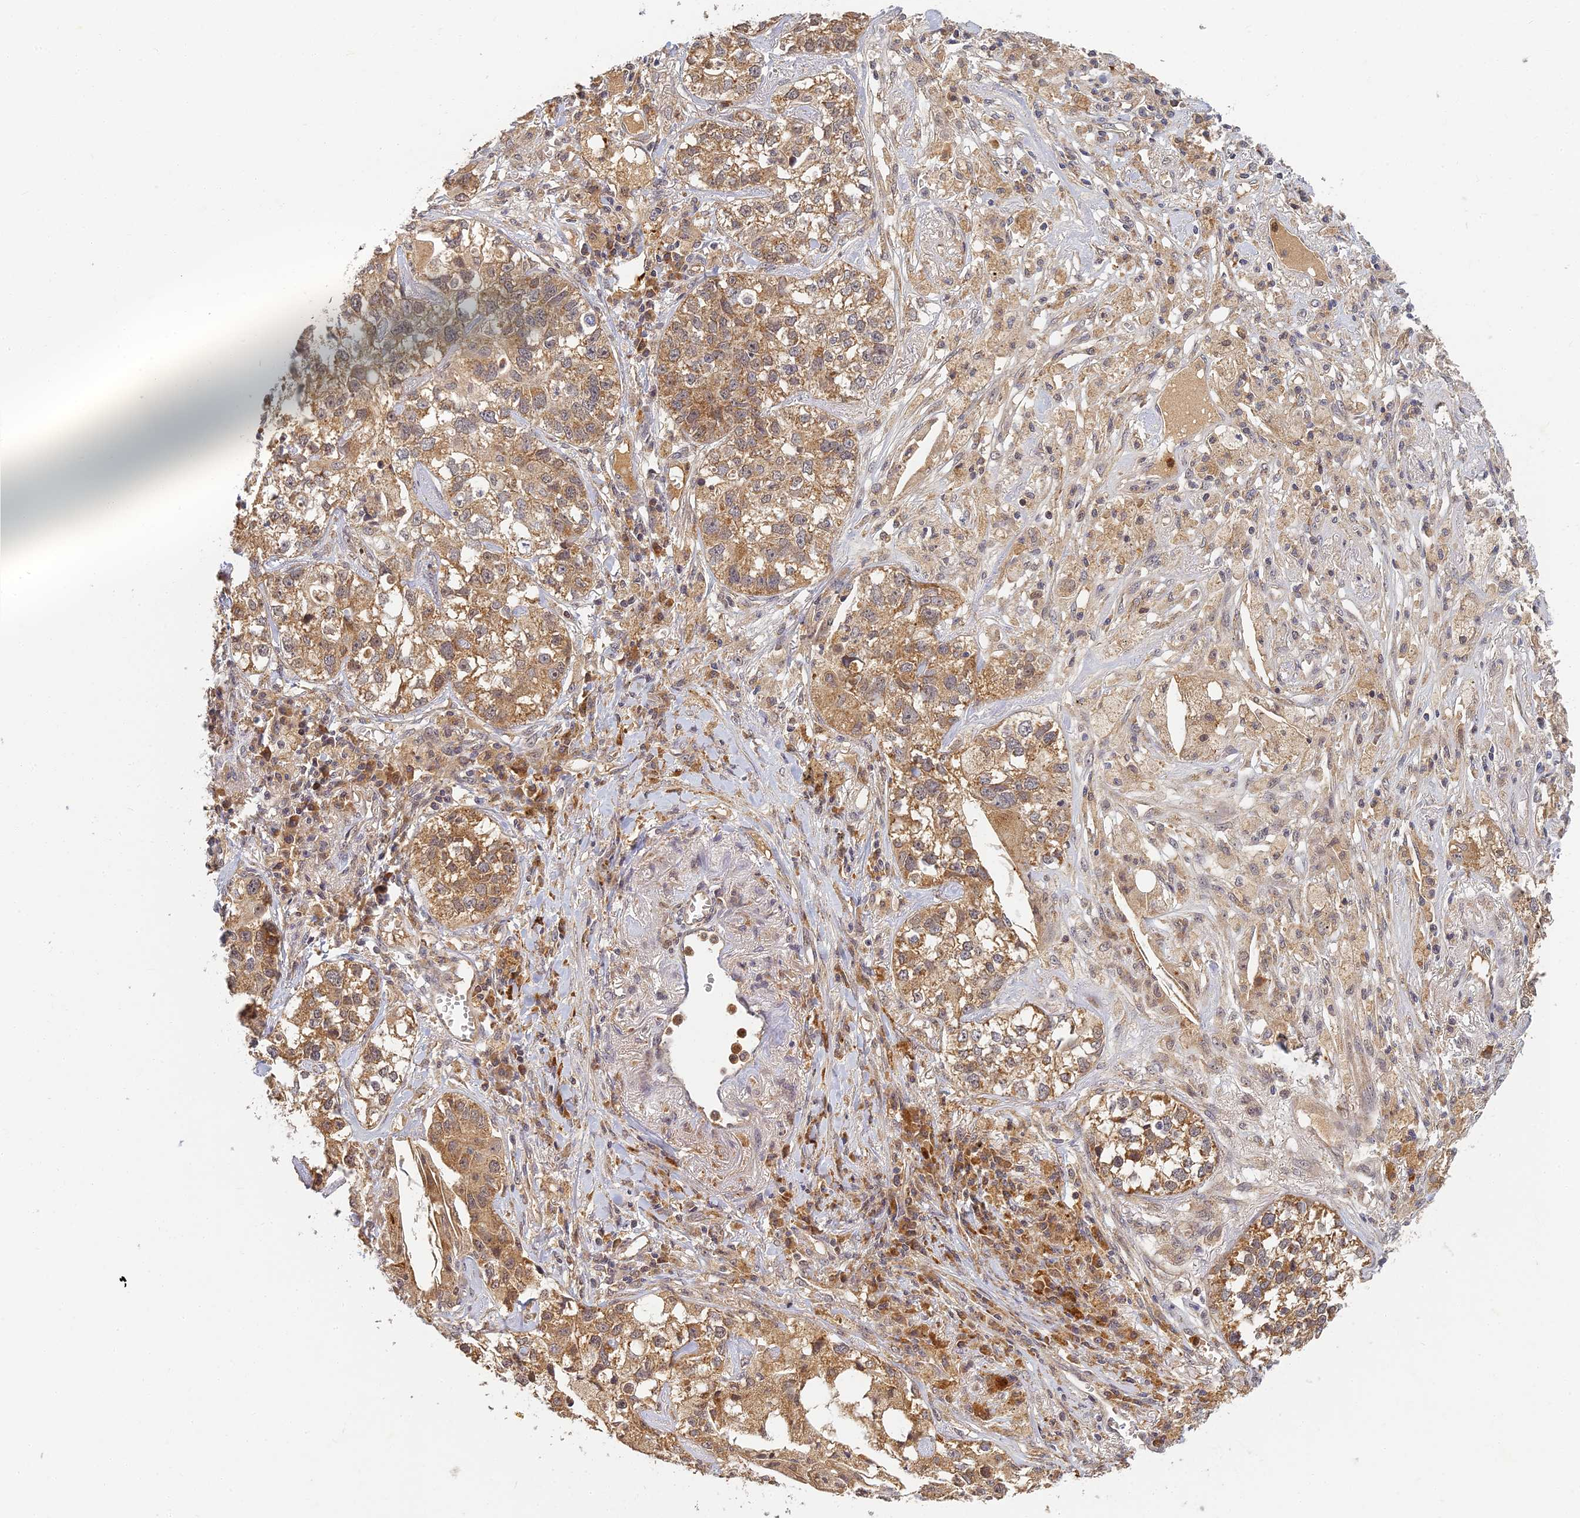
{"staining": {"intensity": "moderate", "quantity": ">75%", "location": "cytoplasmic/membranous"}, "tissue": "lung cancer", "cell_type": "Tumor cells", "image_type": "cancer", "snomed": [{"axis": "morphology", "description": "Adenocarcinoma, NOS"}, {"axis": "topography", "description": "Lung"}], "caption": "Protein expression analysis of human lung cancer reveals moderate cytoplasmic/membranous expression in approximately >75% of tumor cells.", "gene": "RGL3", "patient": {"sex": "male", "age": 49}}